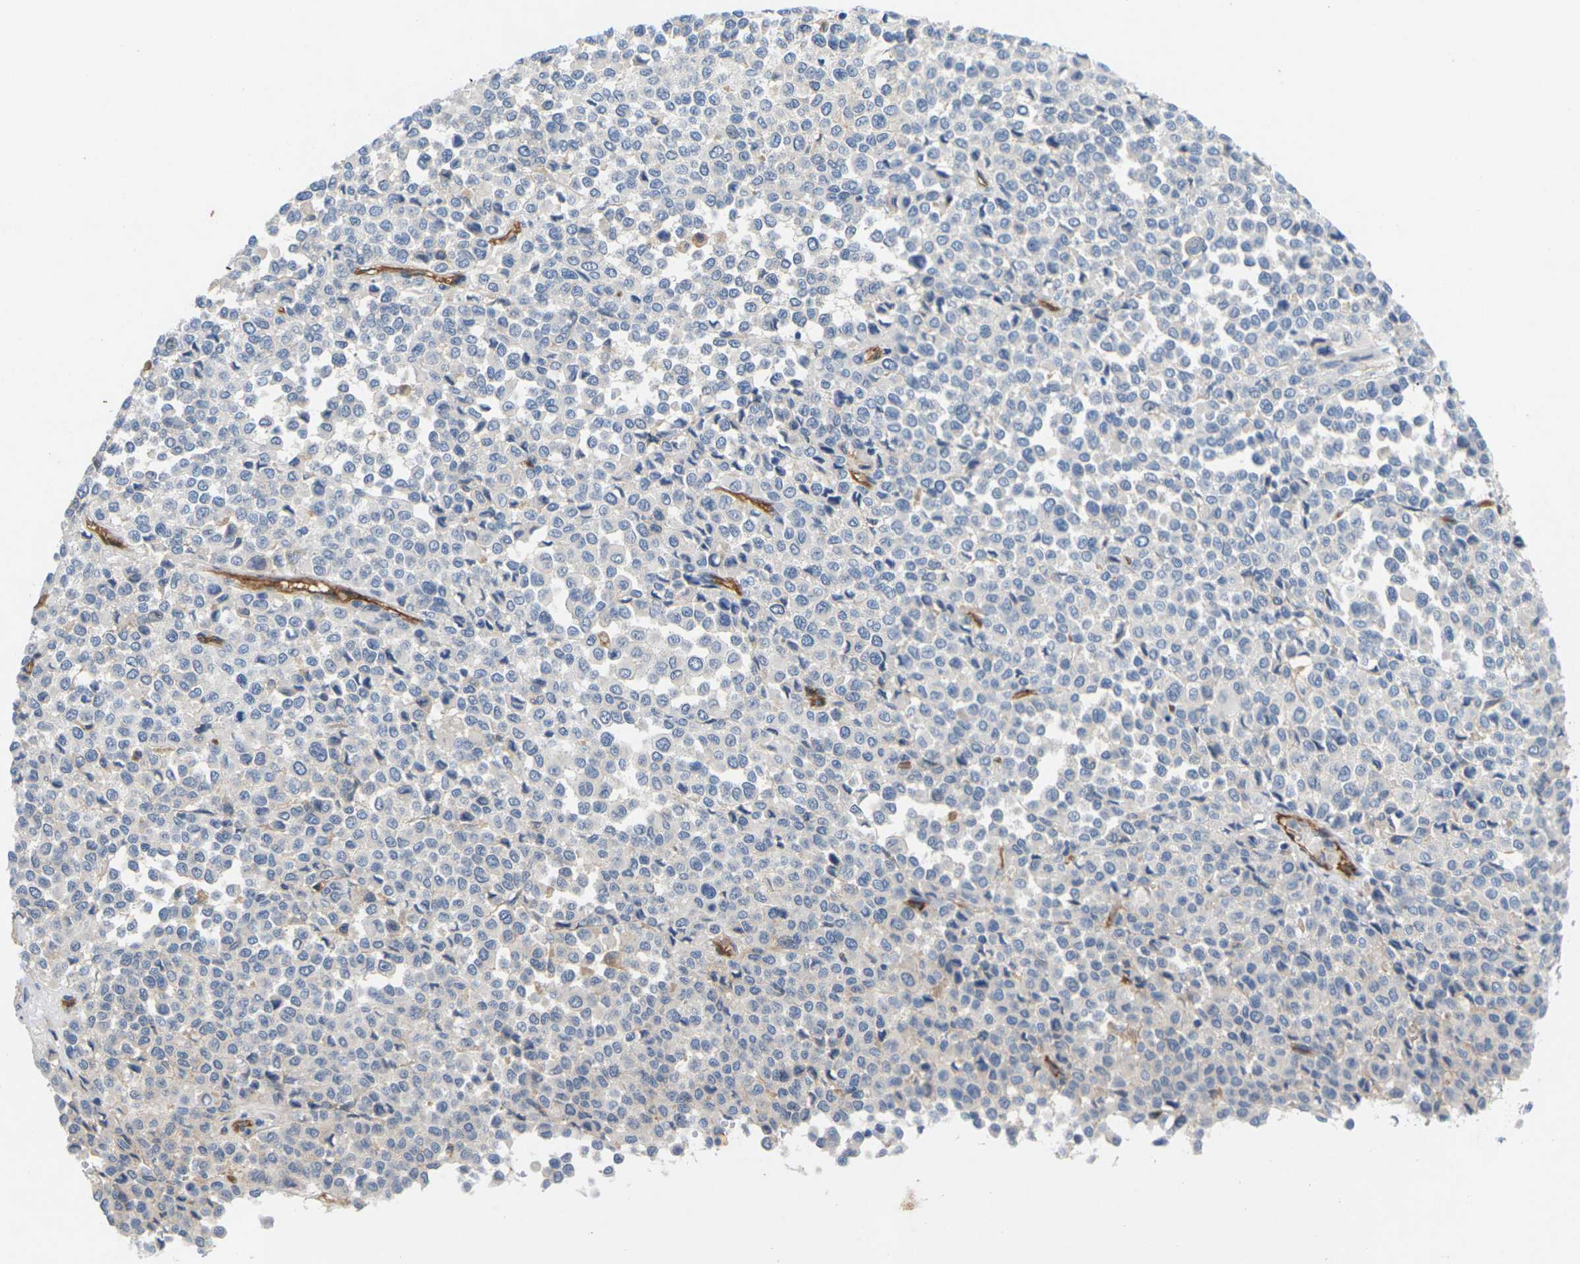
{"staining": {"intensity": "negative", "quantity": "none", "location": "none"}, "tissue": "melanoma", "cell_type": "Tumor cells", "image_type": "cancer", "snomed": [{"axis": "morphology", "description": "Malignant melanoma, Metastatic site"}, {"axis": "topography", "description": "Pancreas"}], "caption": "High power microscopy micrograph of an immunohistochemistry photomicrograph of melanoma, revealing no significant positivity in tumor cells.", "gene": "ITGA5", "patient": {"sex": "female", "age": 30}}